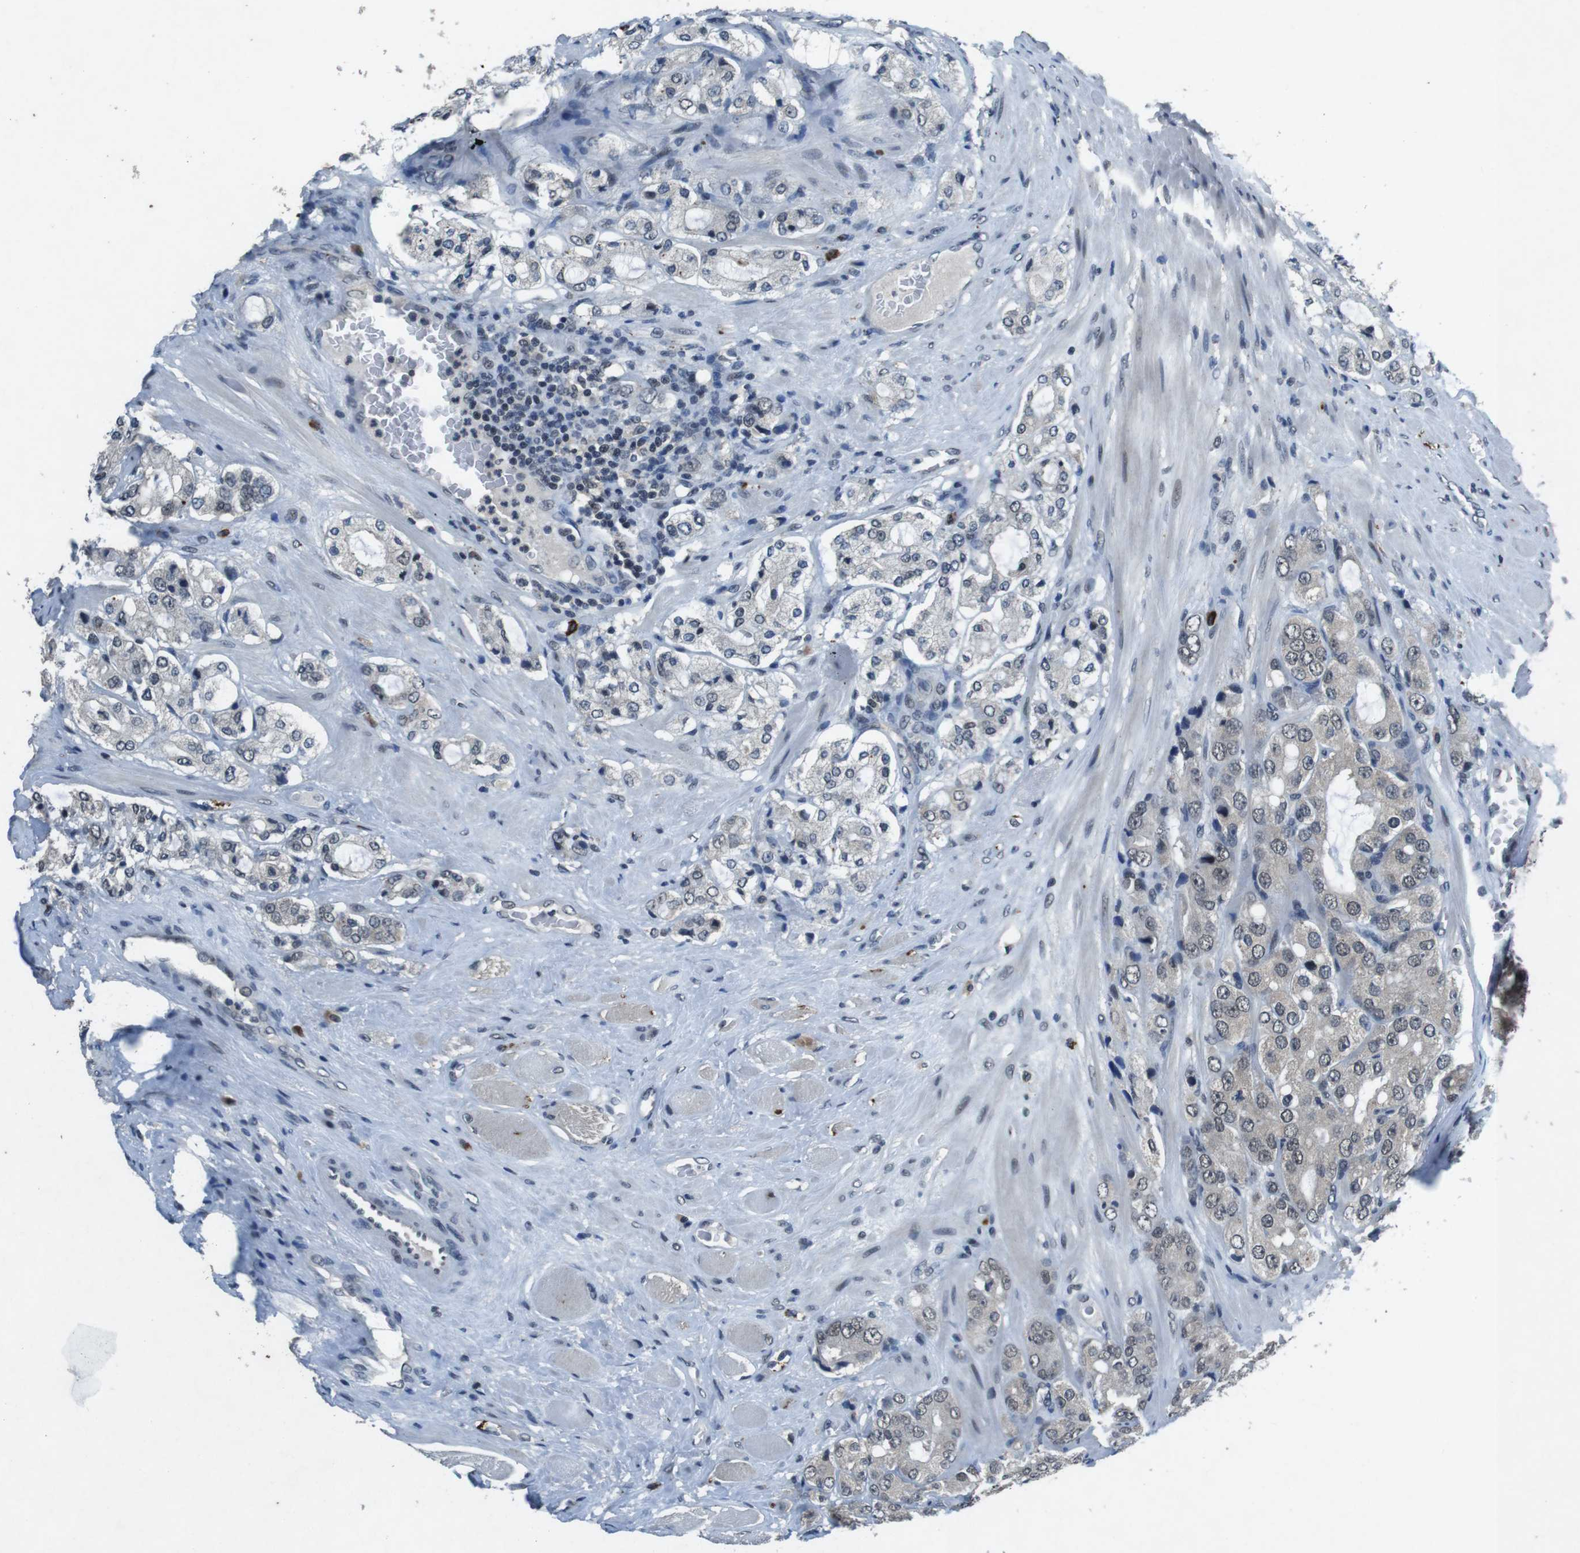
{"staining": {"intensity": "weak", "quantity": "25%-75%", "location": "nuclear"}, "tissue": "prostate cancer", "cell_type": "Tumor cells", "image_type": "cancer", "snomed": [{"axis": "morphology", "description": "Adenocarcinoma, High grade"}, {"axis": "topography", "description": "Prostate"}], "caption": "Weak nuclear staining is appreciated in about 25%-75% of tumor cells in prostate cancer (high-grade adenocarcinoma). Ihc stains the protein of interest in brown and the nuclei are stained blue.", "gene": "USP7", "patient": {"sex": "male", "age": 65}}